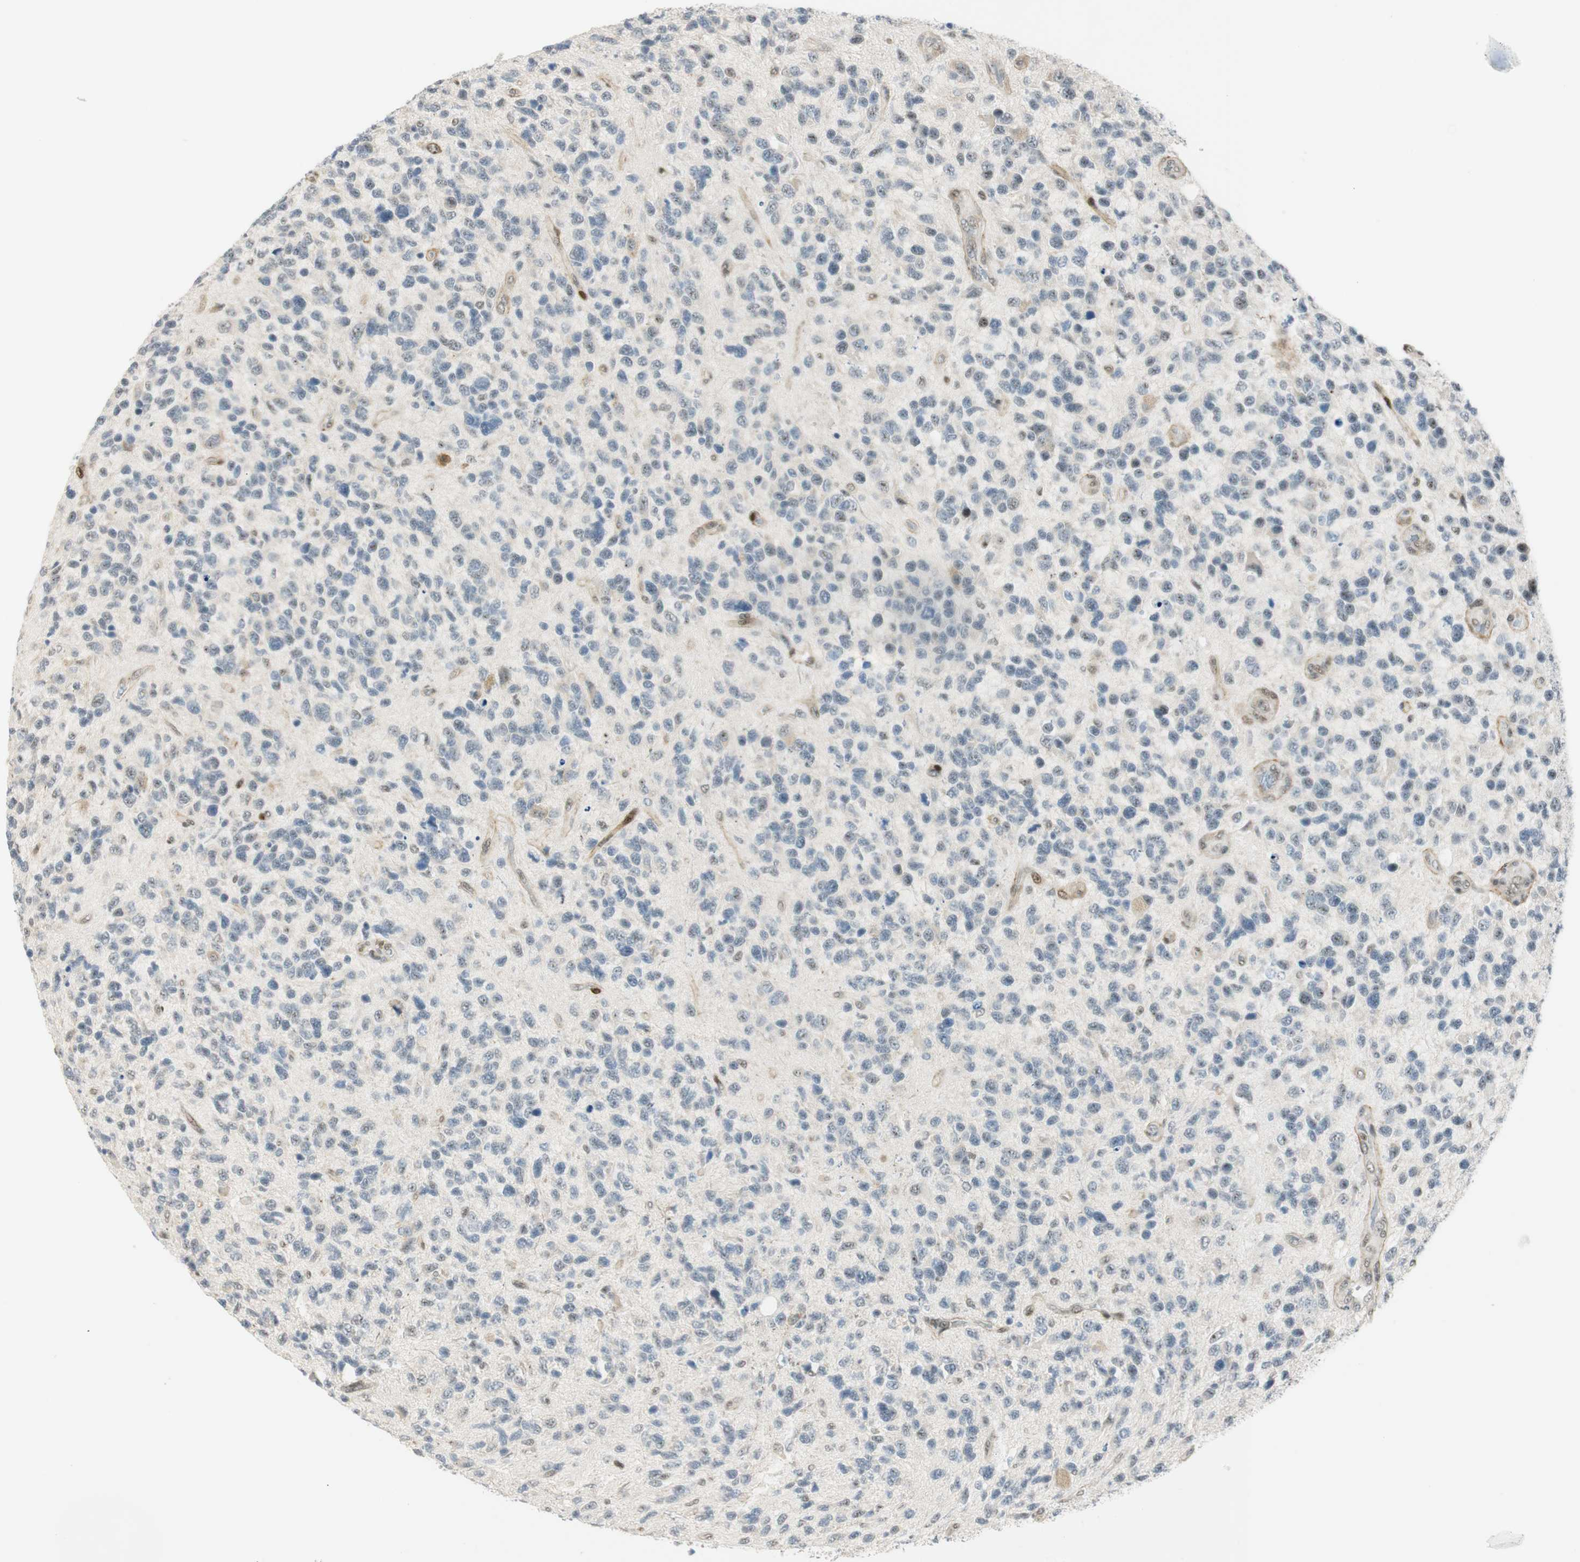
{"staining": {"intensity": "negative", "quantity": "none", "location": "none"}, "tissue": "glioma", "cell_type": "Tumor cells", "image_type": "cancer", "snomed": [{"axis": "morphology", "description": "Glioma, malignant, High grade"}, {"axis": "topography", "description": "Brain"}], "caption": "IHC of malignant high-grade glioma shows no staining in tumor cells.", "gene": "MSX2", "patient": {"sex": "female", "age": 58}}